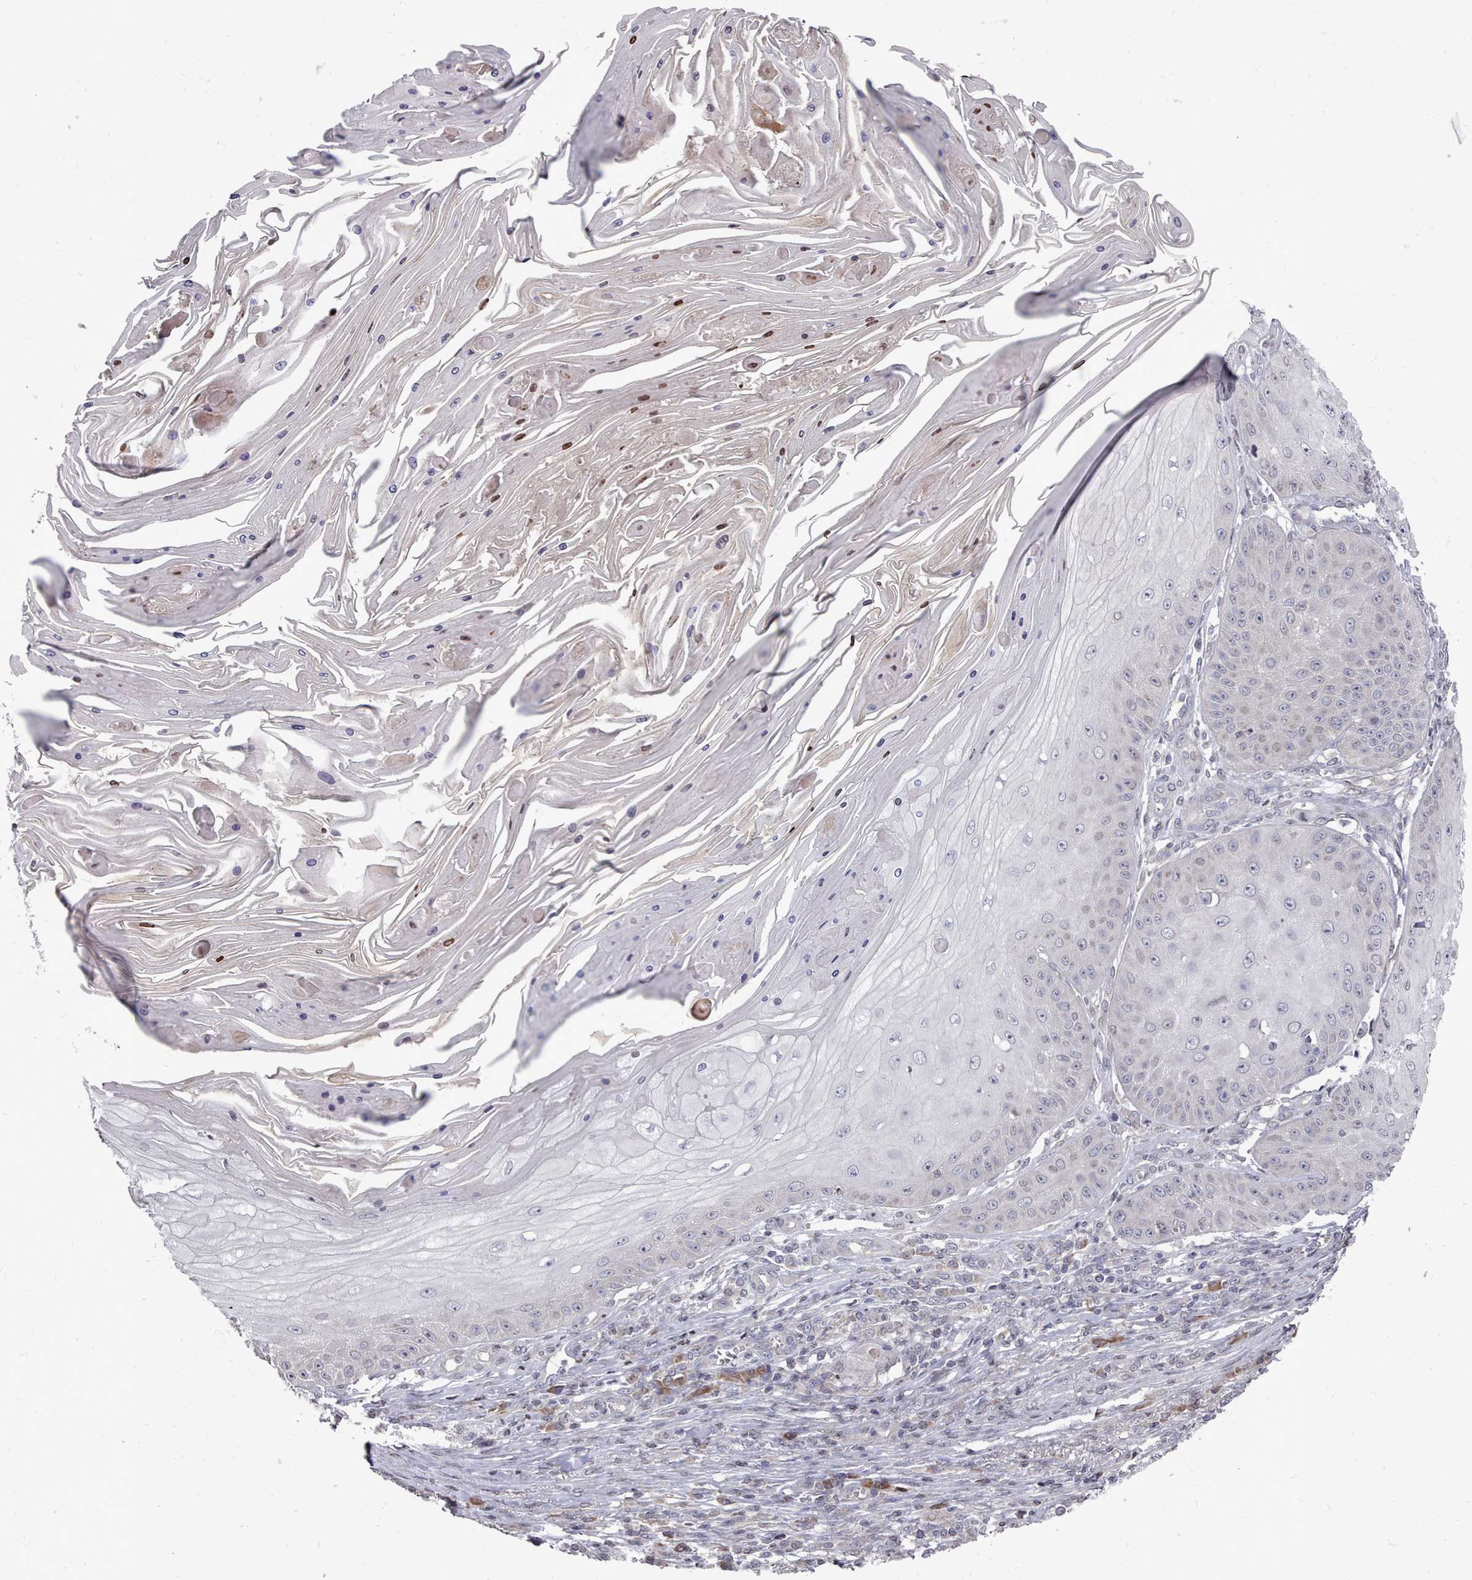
{"staining": {"intensity": "negative", "quantity": "none", "location": "none"}, "tissue": "skin cancer", "cell_type": "Tumor cells", "image_type": "cancer", "snomed": [{"axis": "morphology", "description": "Squamous cell carcinoma, NOS"}, {"axis": "topography", "description": "Skin"}], "caption": "An IHC photomicrograph of squamous cell carcinoma (skin) is shown. There is no staining in tumor cells of squamous cell carcinoma (skin).", "gene": "ACKR3", "patient": {"sex": "male", "age": 70}}